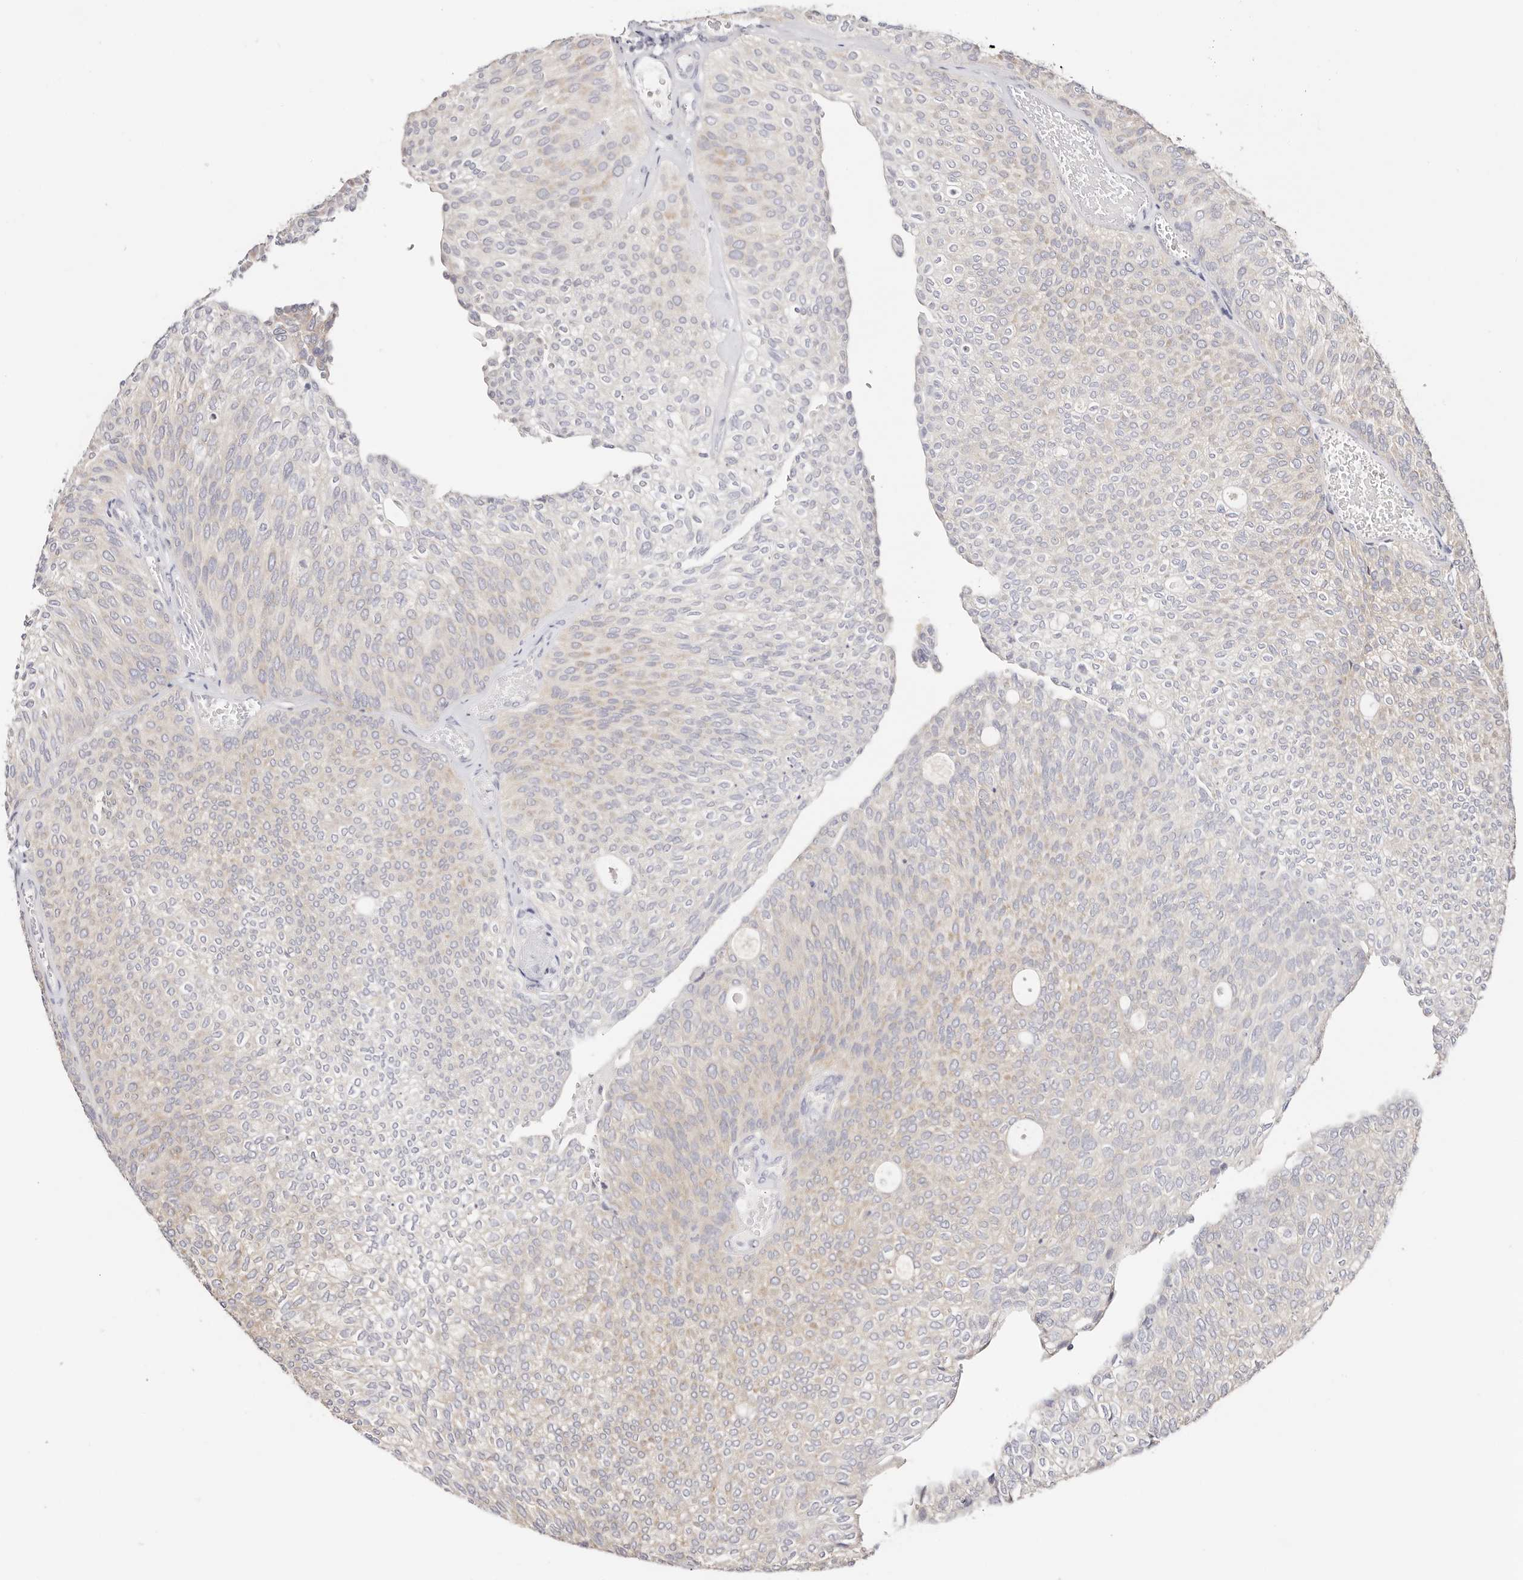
{"staining": {"intensity": "negative", "quantity": "none", "location": "none"}, "tissue": "urothelial cancer", "cell_type": "Tumor cells", "image_type": "cancer", "snomed": [{"axis": "morphology", "description": "Urothelial carcinoma, Low grade"}, {"axis": "topography", "description": "Urinary bladder"}], "caption": "Tumor cells show no significant staining in urothelial carcinoma (low-grade).", "gene": "GNA13", "patient": {"sex": "female", "age": 79}}